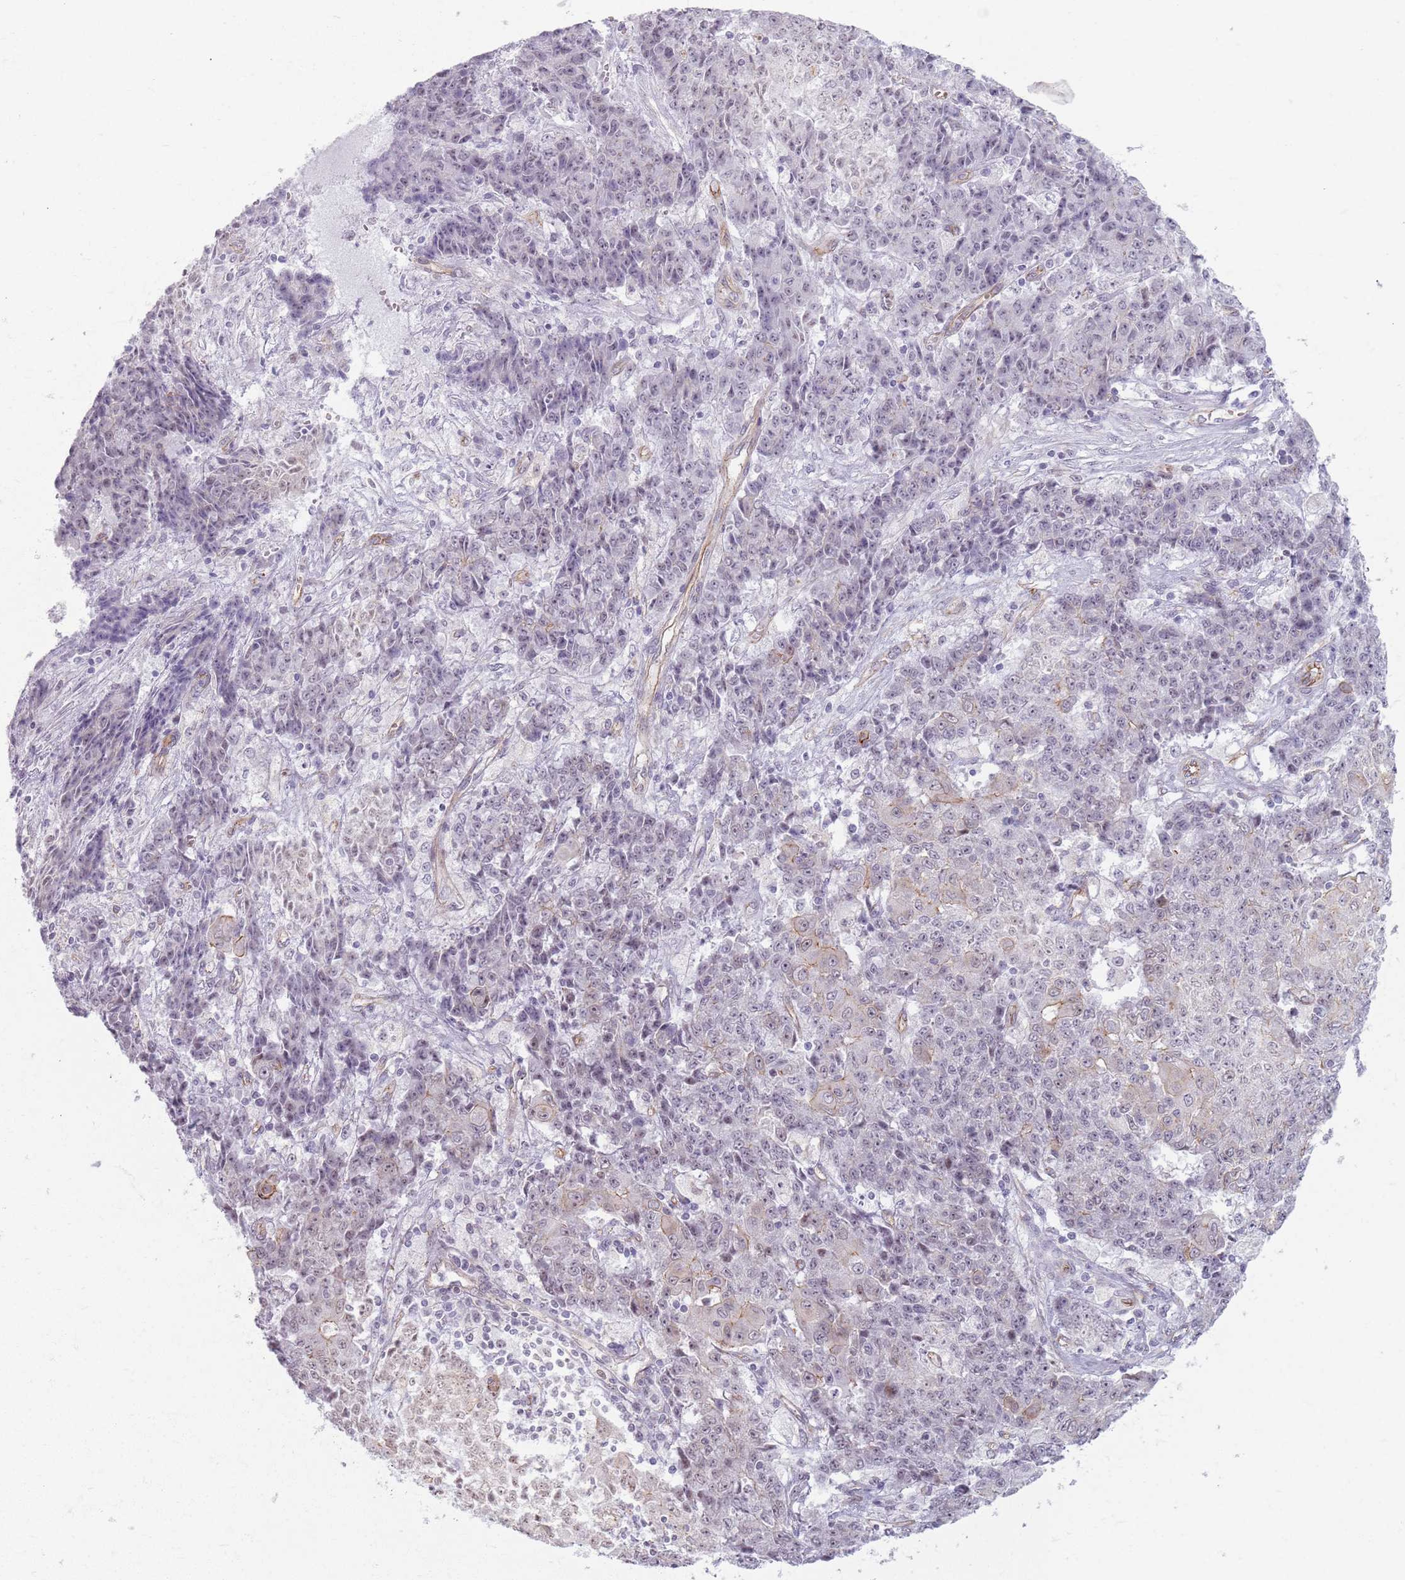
{"staining": {"intensity": "negative", "quantity": "none", "location": "none"}, "tissue": "ovarian cancer", "cell_type": "Tumor cells", "image_type": "cancer", "snomed": [{"axis": "morphology", "description": "Carcinoma, endometroid"}, {"axis": "topography", "description": "Ovary"}], "caption": "A high-resolution histopathology image shows immunohistochemistry (IHC) staining of ovarian endometroid carcinoma, which displays no significant staining in tumor cells.", "gene": "KCNA5", "patient": {"sex": "female", "age": 42}}